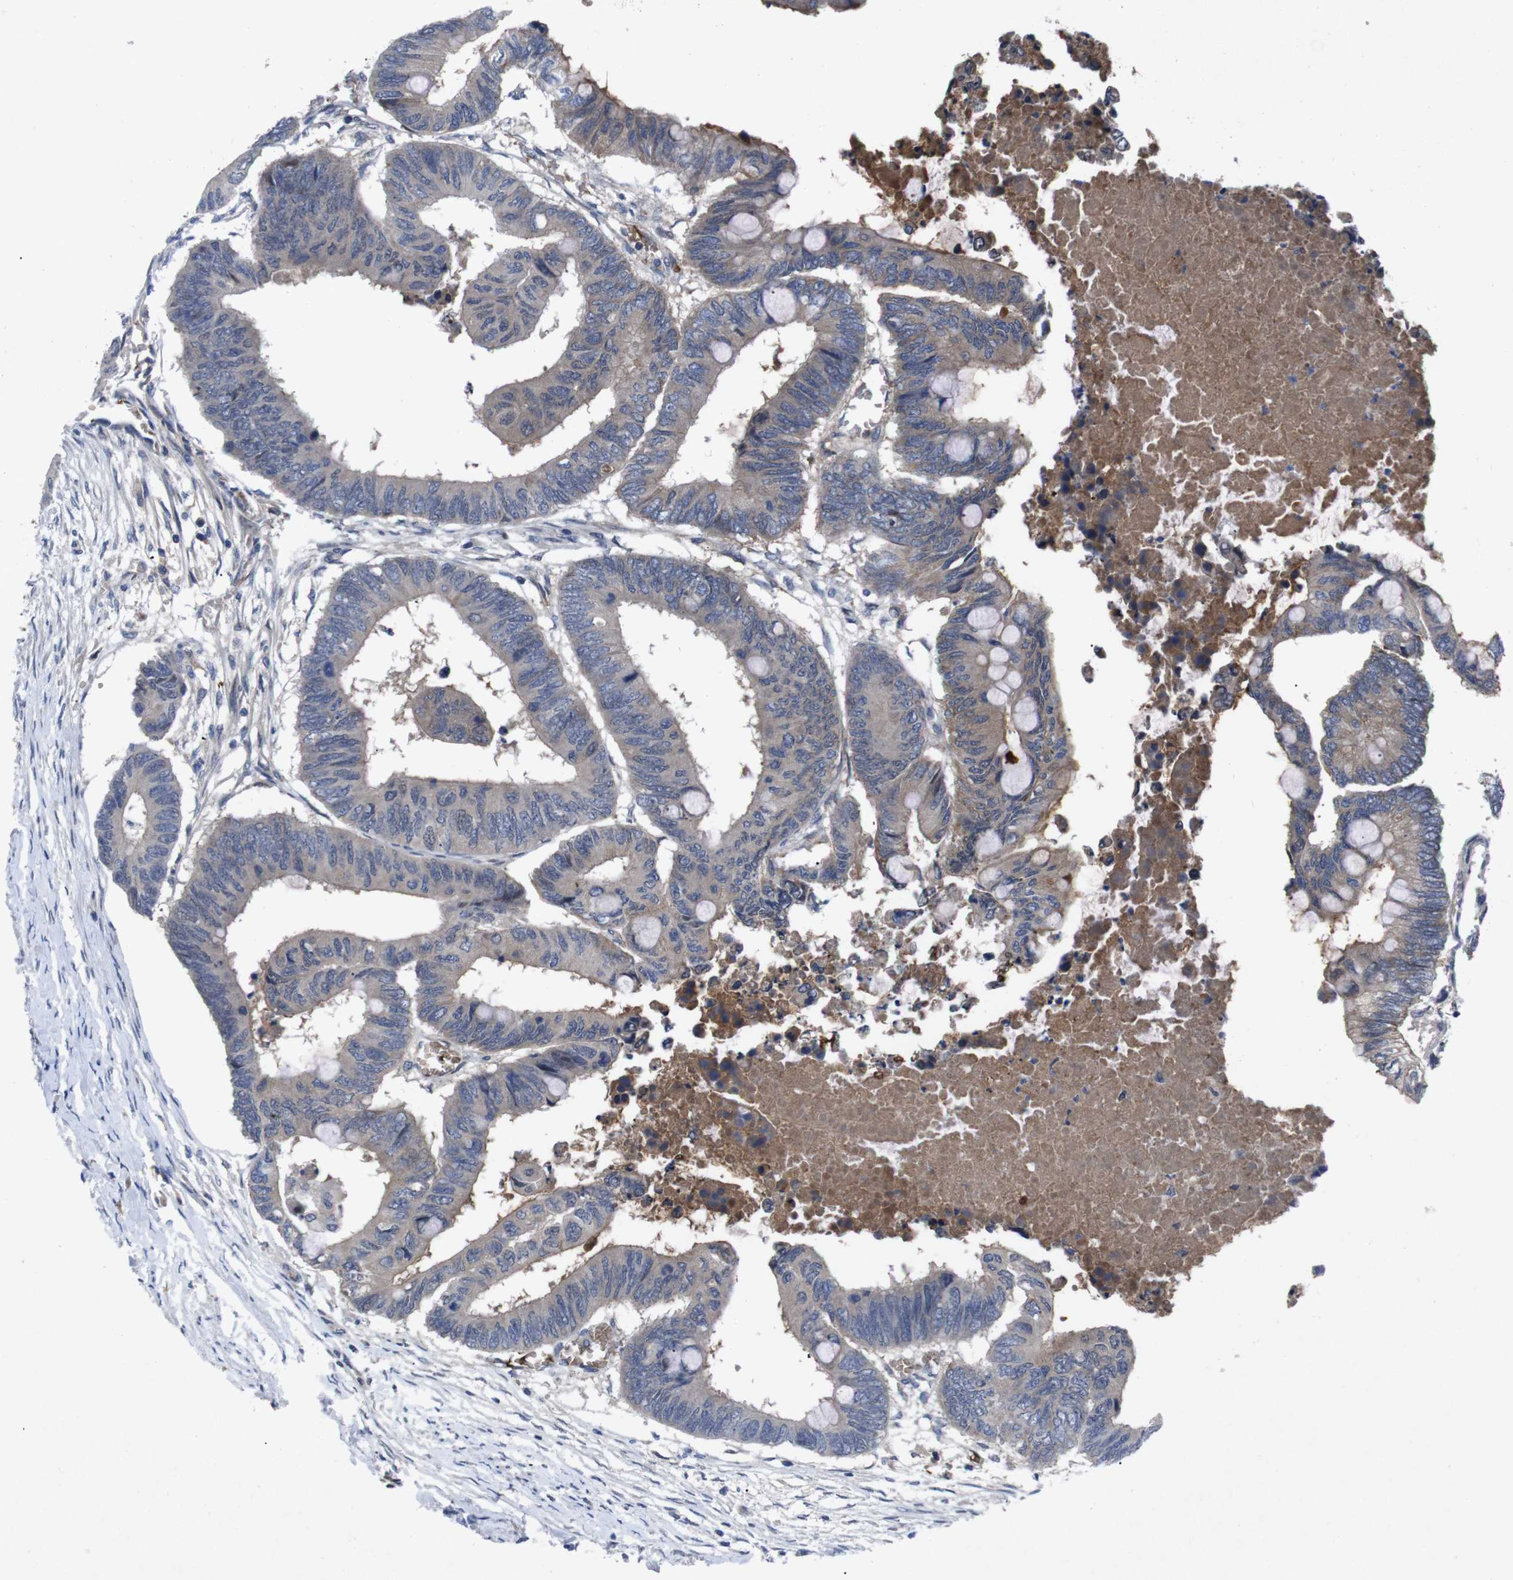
{"staining": {"intensity": "weak", "quantity": "25%-75%", "location": "cytoplasmic/membranous"}, "tissue": "colorectal cancer", "cell_type": "Tumor cells", "image_type": "cancer", "snomed": [{"axis": "morphology", "description": "Normal tissue, NOS"}, {"axis": "morphology", "description": "Adenocarcinoma, NOS"}, {"axis": "topography", "description": "Rectum"}, {"axis": "topography", "description": "Peripheral nerve tissue"}], "caption": "Tumor cells reveal low levels of weak cytoplasmic/membranous staining in about 25%-75% of cells in human colorectal cancer.", "gene": "SPTB", "patient": {"sex": "male", "age": 92}}